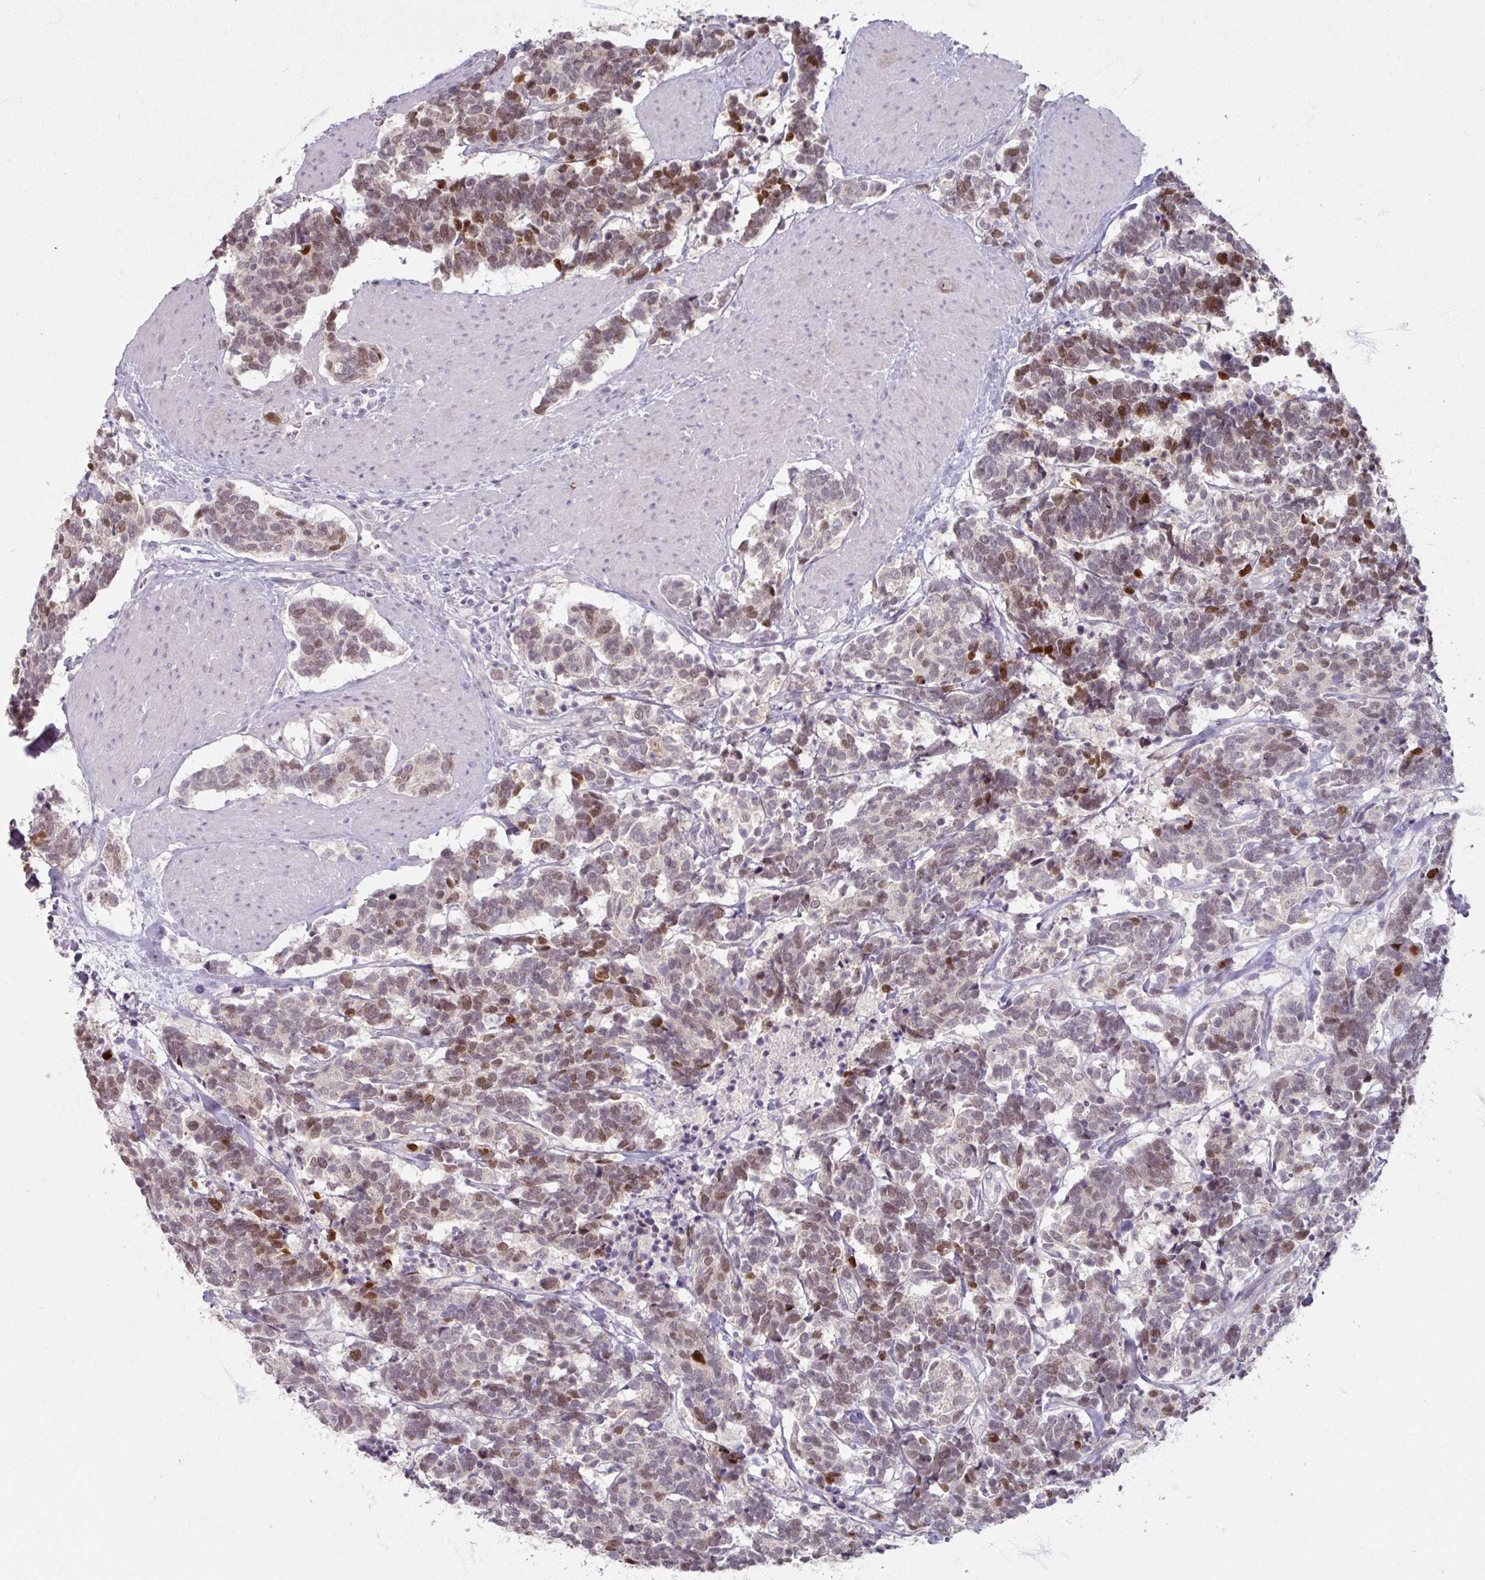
{"staining": {"intensity": "moderate", "quantity": "25%-75%", "location": "nuclear"}, "tissue": "carcinoid", "cell_type": "Tumor cells", "image_type": "cancer", "snomed": [{"axis": "morphology", "description": "Carcinoma, NOS"}, {"axis": "morphology", "description": "Carcinoid, malignant, NOS"}, {"axis": "topography", "description": "Urinary bladder"}], "caption": "Carcinoid stained for a protein (brown) displays moderate nuclear positive positivity in approximately 25%-75% of tumor cells.", "gene": "SOX11", "patient": {"sex": "male", "age": 57}}